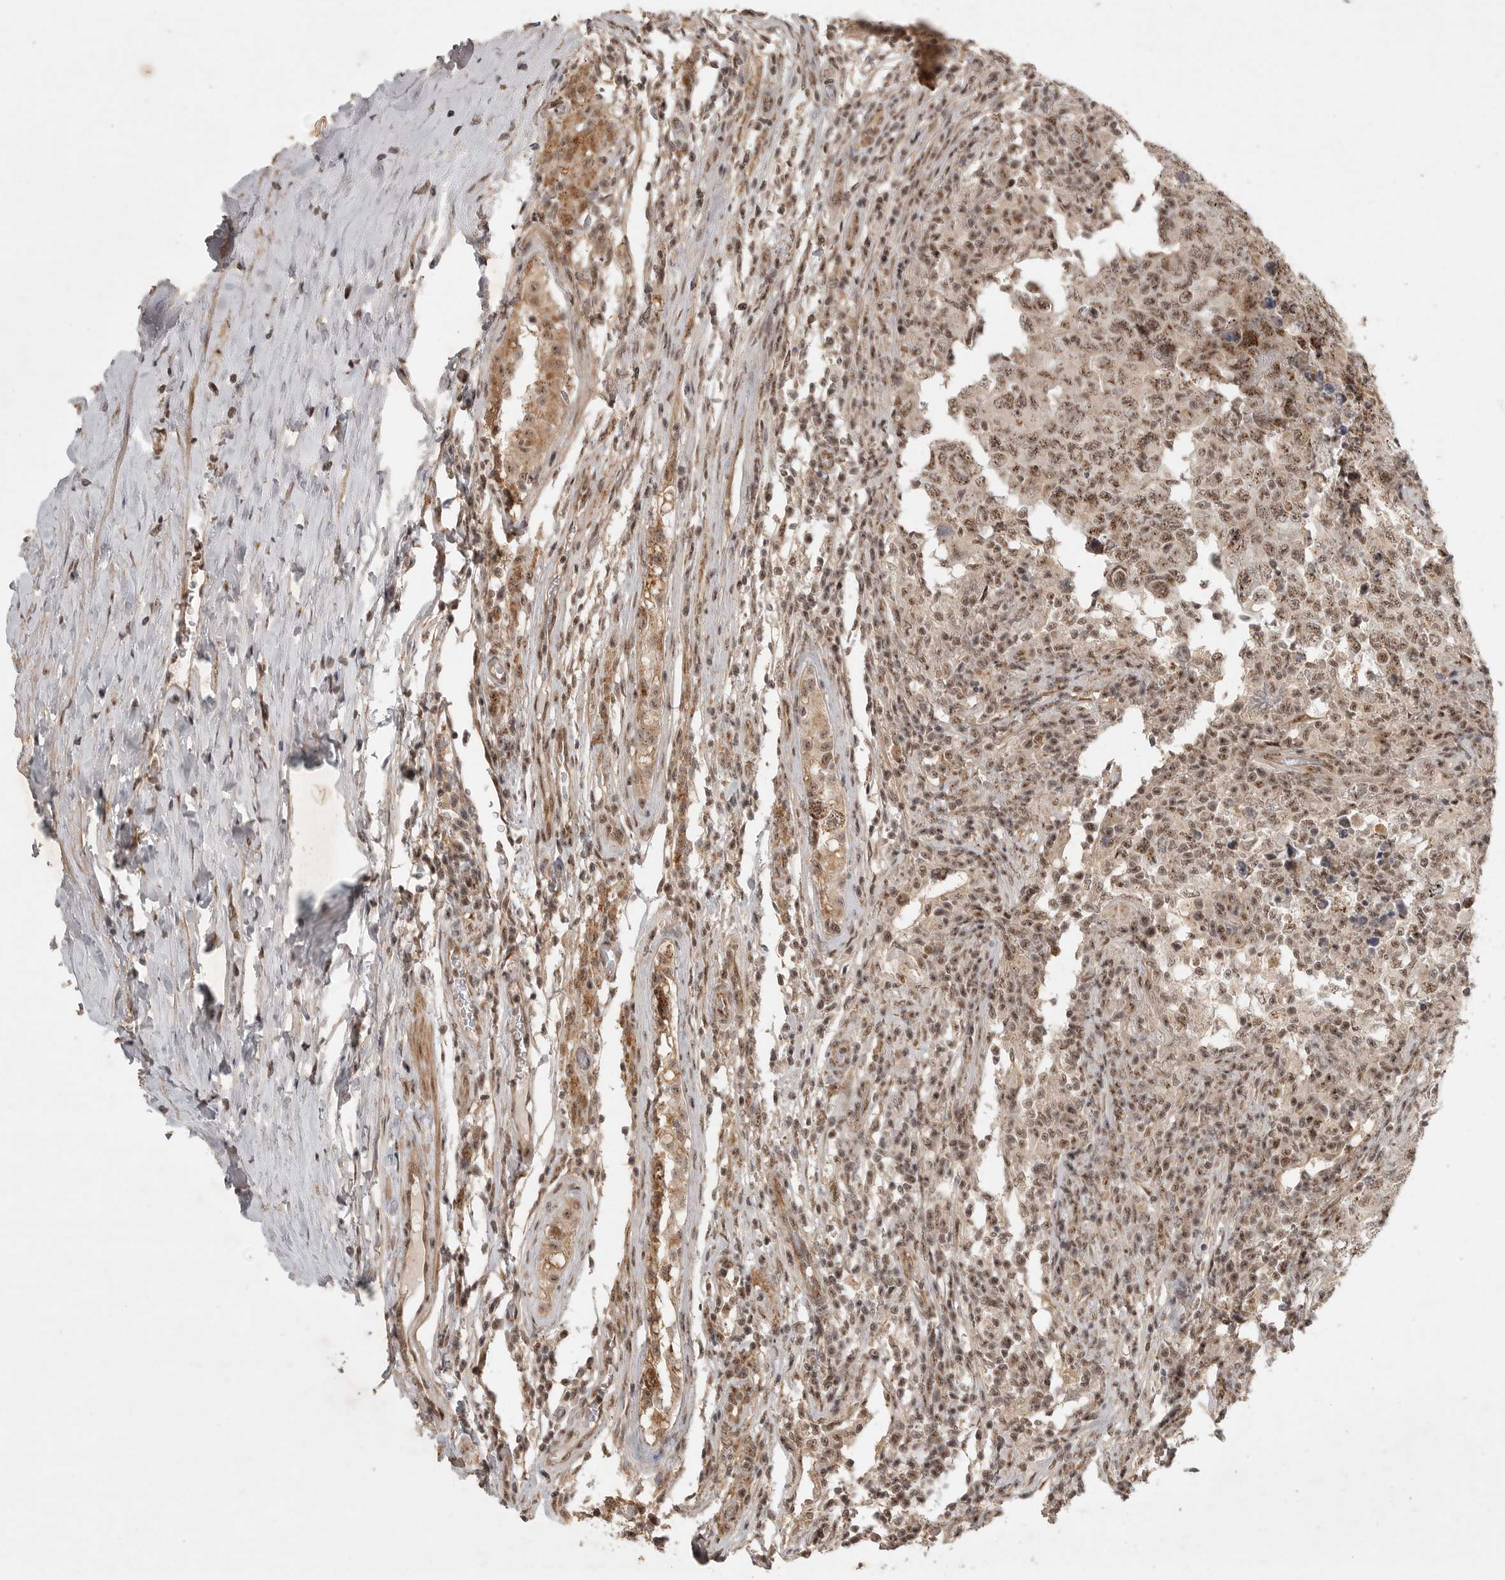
{"staining": {"intensity": "moderate", "quantity": ">75%", "location": "nuclear"}, "tissue": "testis cancer", "cell_type": "Tumor cells", "image_type": "cancer", "snomed": [{"axis": "morphology", "description": "Carcinoma, Embryonal, NOS"}, {"axis": "topography", "description": "Testis"}], "caption": "Immunohistochemistry of testis cancer displays medium levels of moderate nuclear expression in approximately >75% of tumor cells.", "gene": "POMP", "patient": {"sex": "male", "age": 26}}